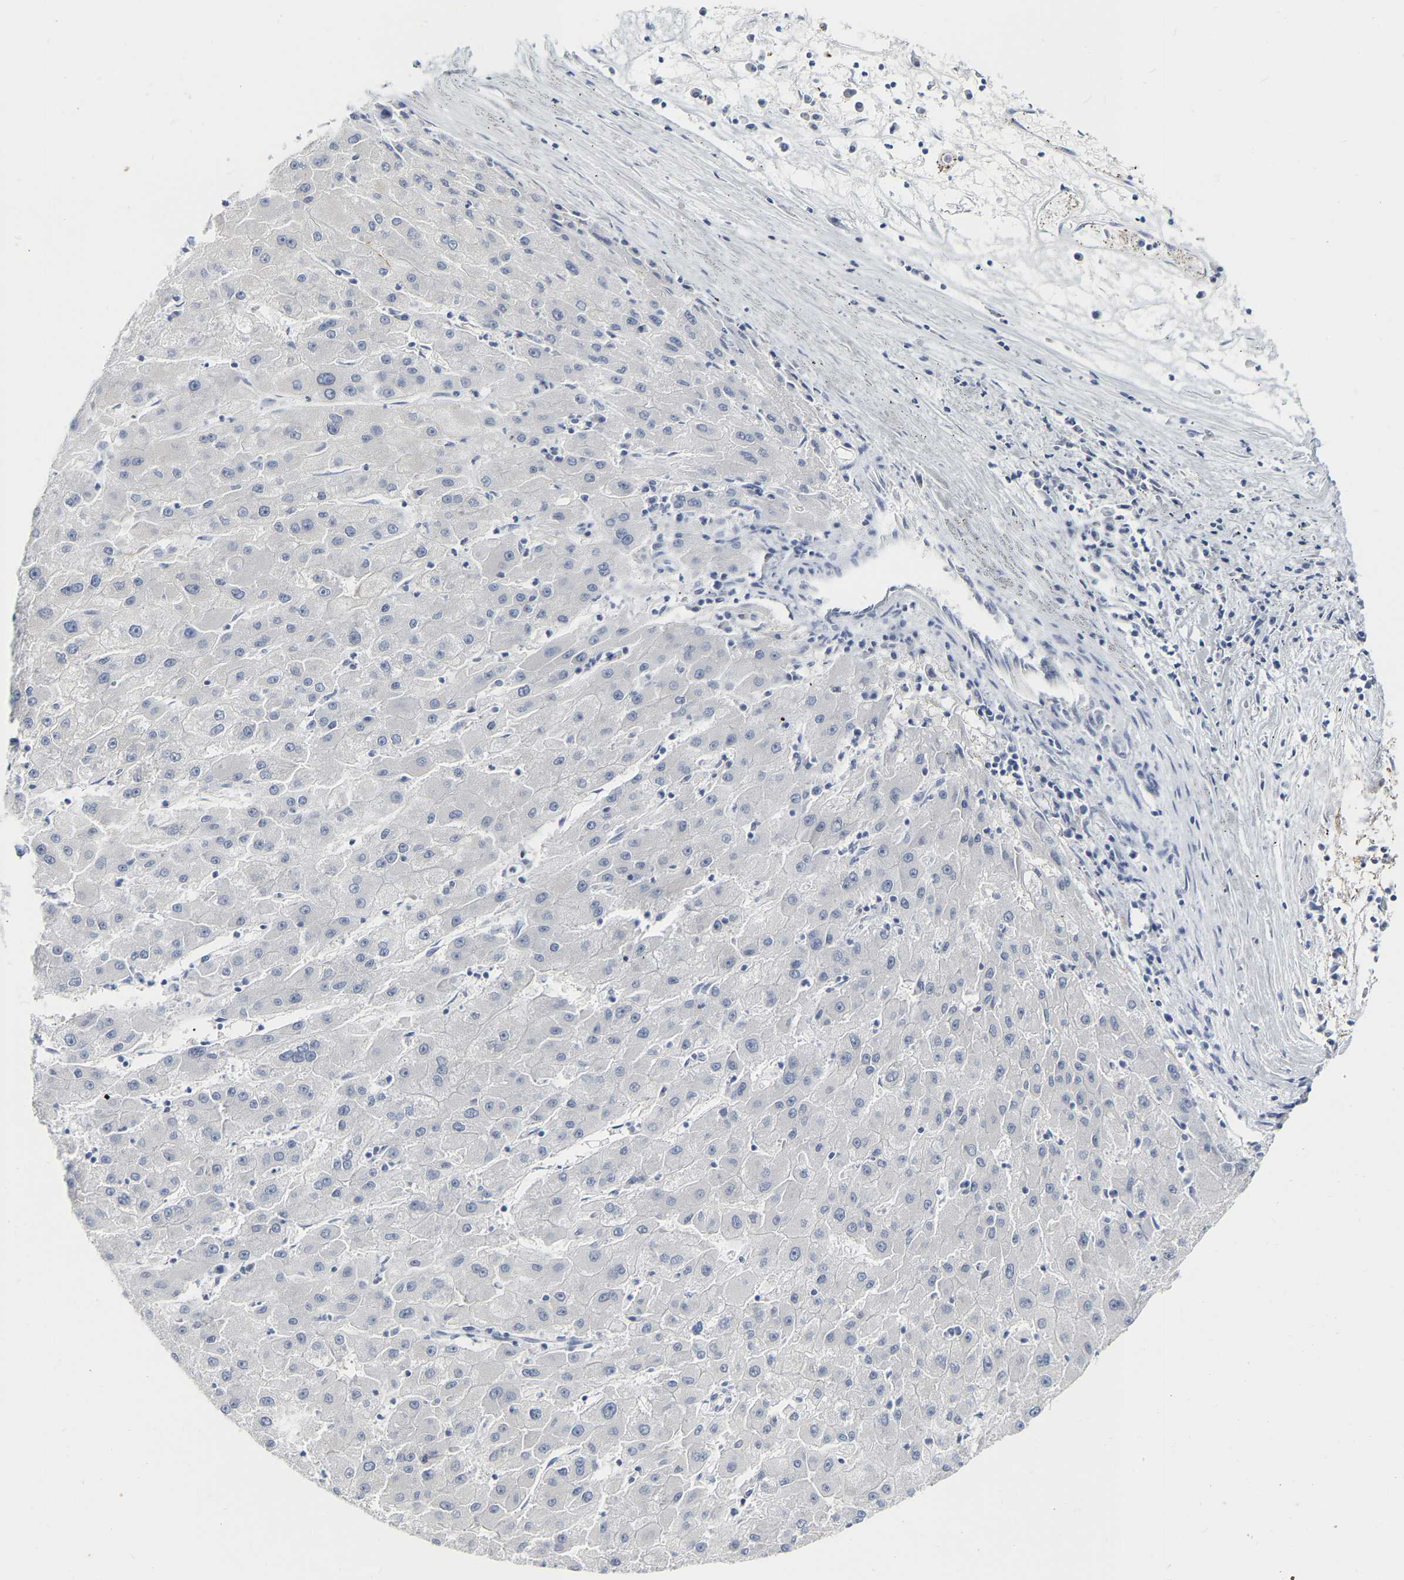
{"staining": {"intensity": "negative", "quantity": "none", "location": "none"}, "tissue": "liver cancer", "cell_type": "Tumor cells", "image_type": "cancer", "snomed": [{"axis": "morphology", "description": "Carcinoma, Hepatocellular, NOS"}, {"axis": "topography", "description": "Liver"}], "caption": "A micrograph of liver cancer stained for a protein reveals no brown staining in tumor cells.", "gene": "KRT76", "patient": {"sex": "male", "age": 72}}